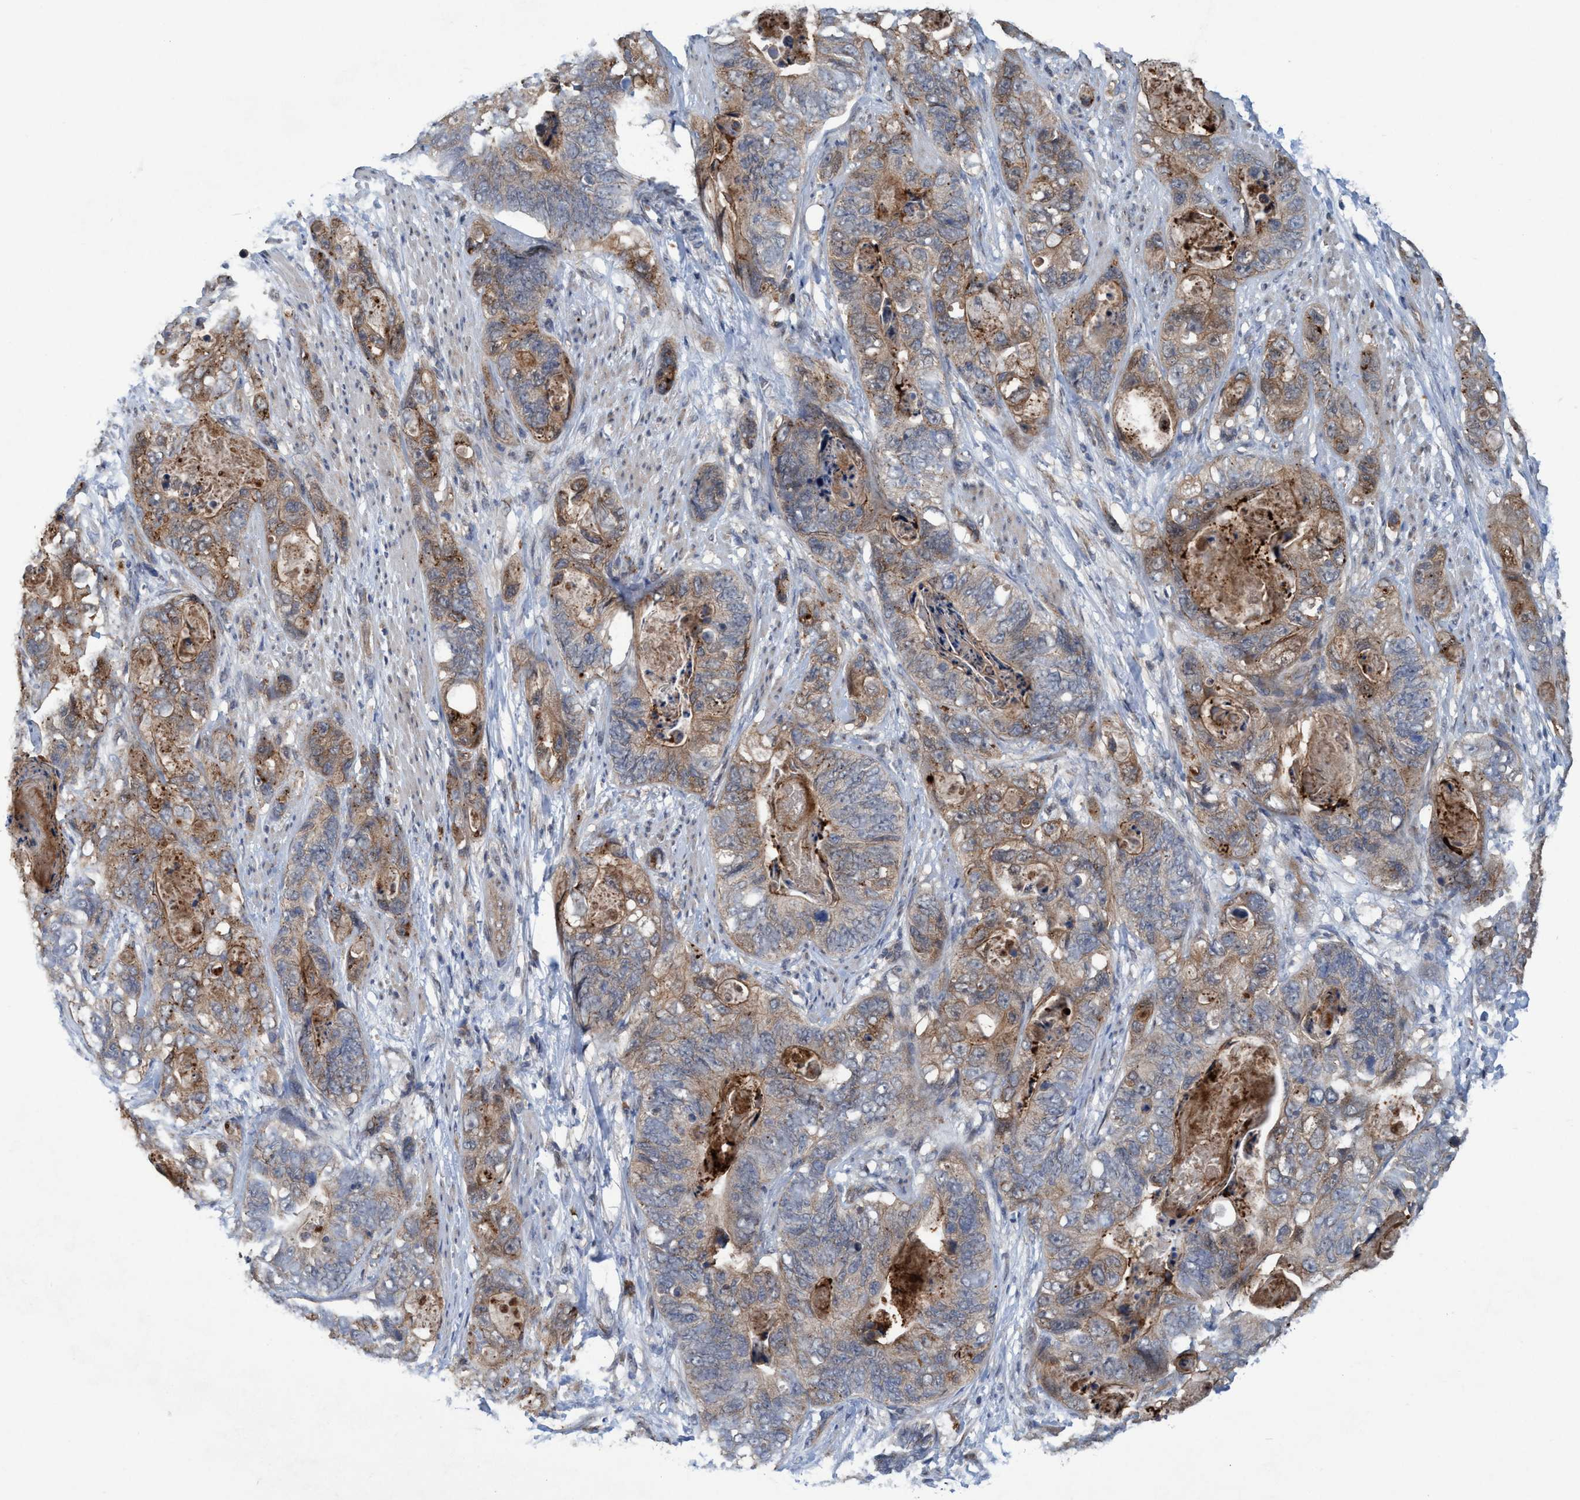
{"staining": {"intensity": "weak", "quantity": "25%-75%", "location": "cytoplasmic/membranous"}, "tissue": "stomach cancer", "cell_type": "Tumor cells", "image_type": "cancer", "snomed": [{"axis": "morphology", "description": "Adenocarcinoma, NOS"}, {"axis": "topography", "description": "Stomach"}], "caption": "Immunohistochemistry image of neoplastic tissue: human stomach adenocarcinoma stained using IHC demonstrates low levels of weak protein expression localized specifically in the cytoplasmic/membranous of tumor cells, appearing as a cytoplasmic/membranous brown color.", "gene": "TRIM65", "patient": {"sex": "female", "age": 89}}